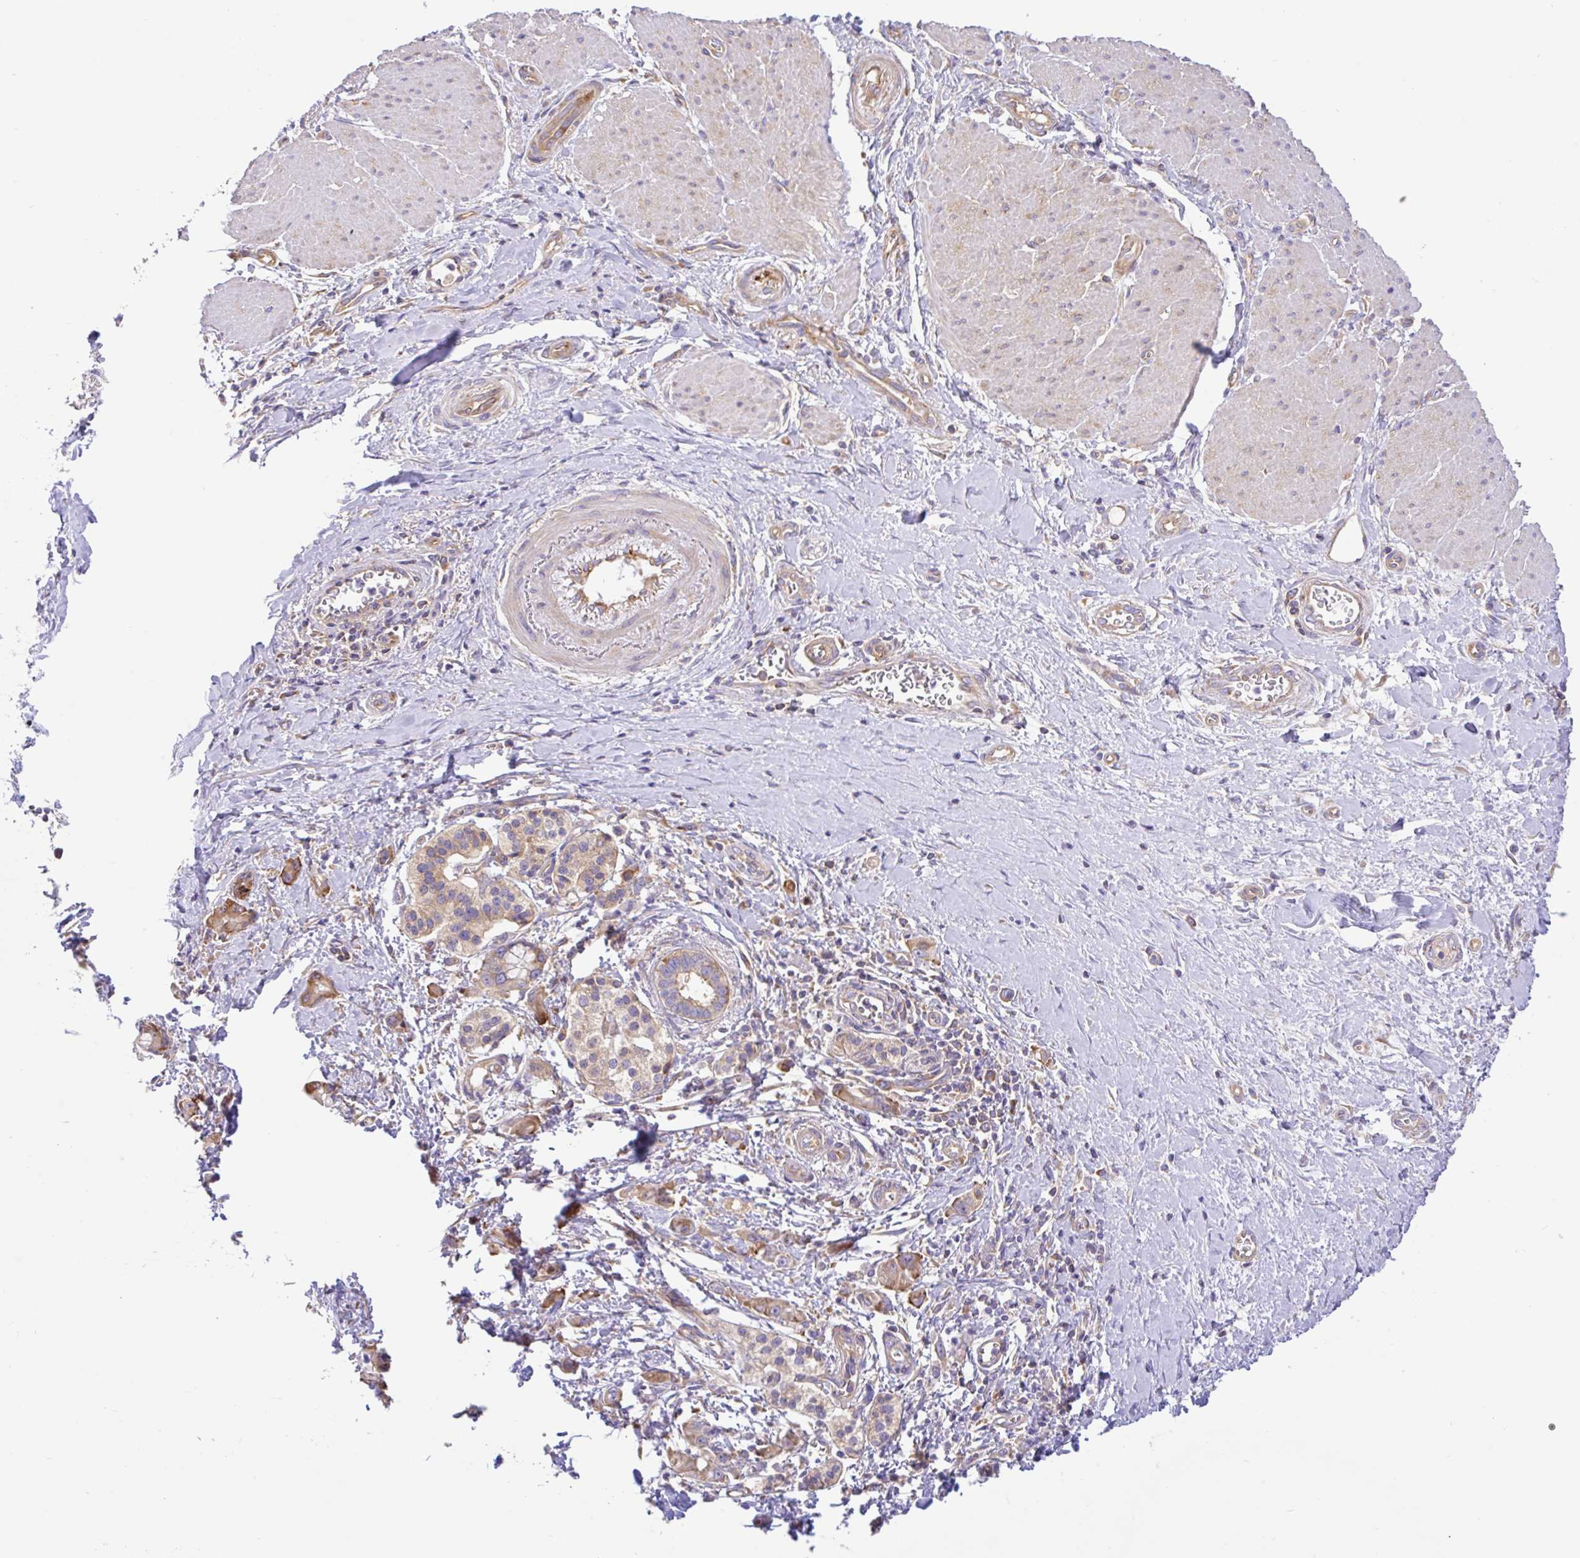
{"staining": {"intensity": "moderate", "quantity": "25%-75%", "location": "cytoplasmic/membranous"}, "tissue": "pancreatic cancer", "cell_type": "Tumor cells", "image_type": "cancer", "snomed": [{"axis": "morphology", "description": "Adenocarcinoma, NOS"}, {"axis": "topography", "description": "Pancreas"}], "caption": "Immunohistochemical staining of pancreatic cancer (adenocarcinoma) displays medium levels of moderate cytoplasmic/membranous protein expression in approximately 25%-75% of tumor cells.", "gene": "GFPT2", "patient": {"sex": "male", "age": 68}}